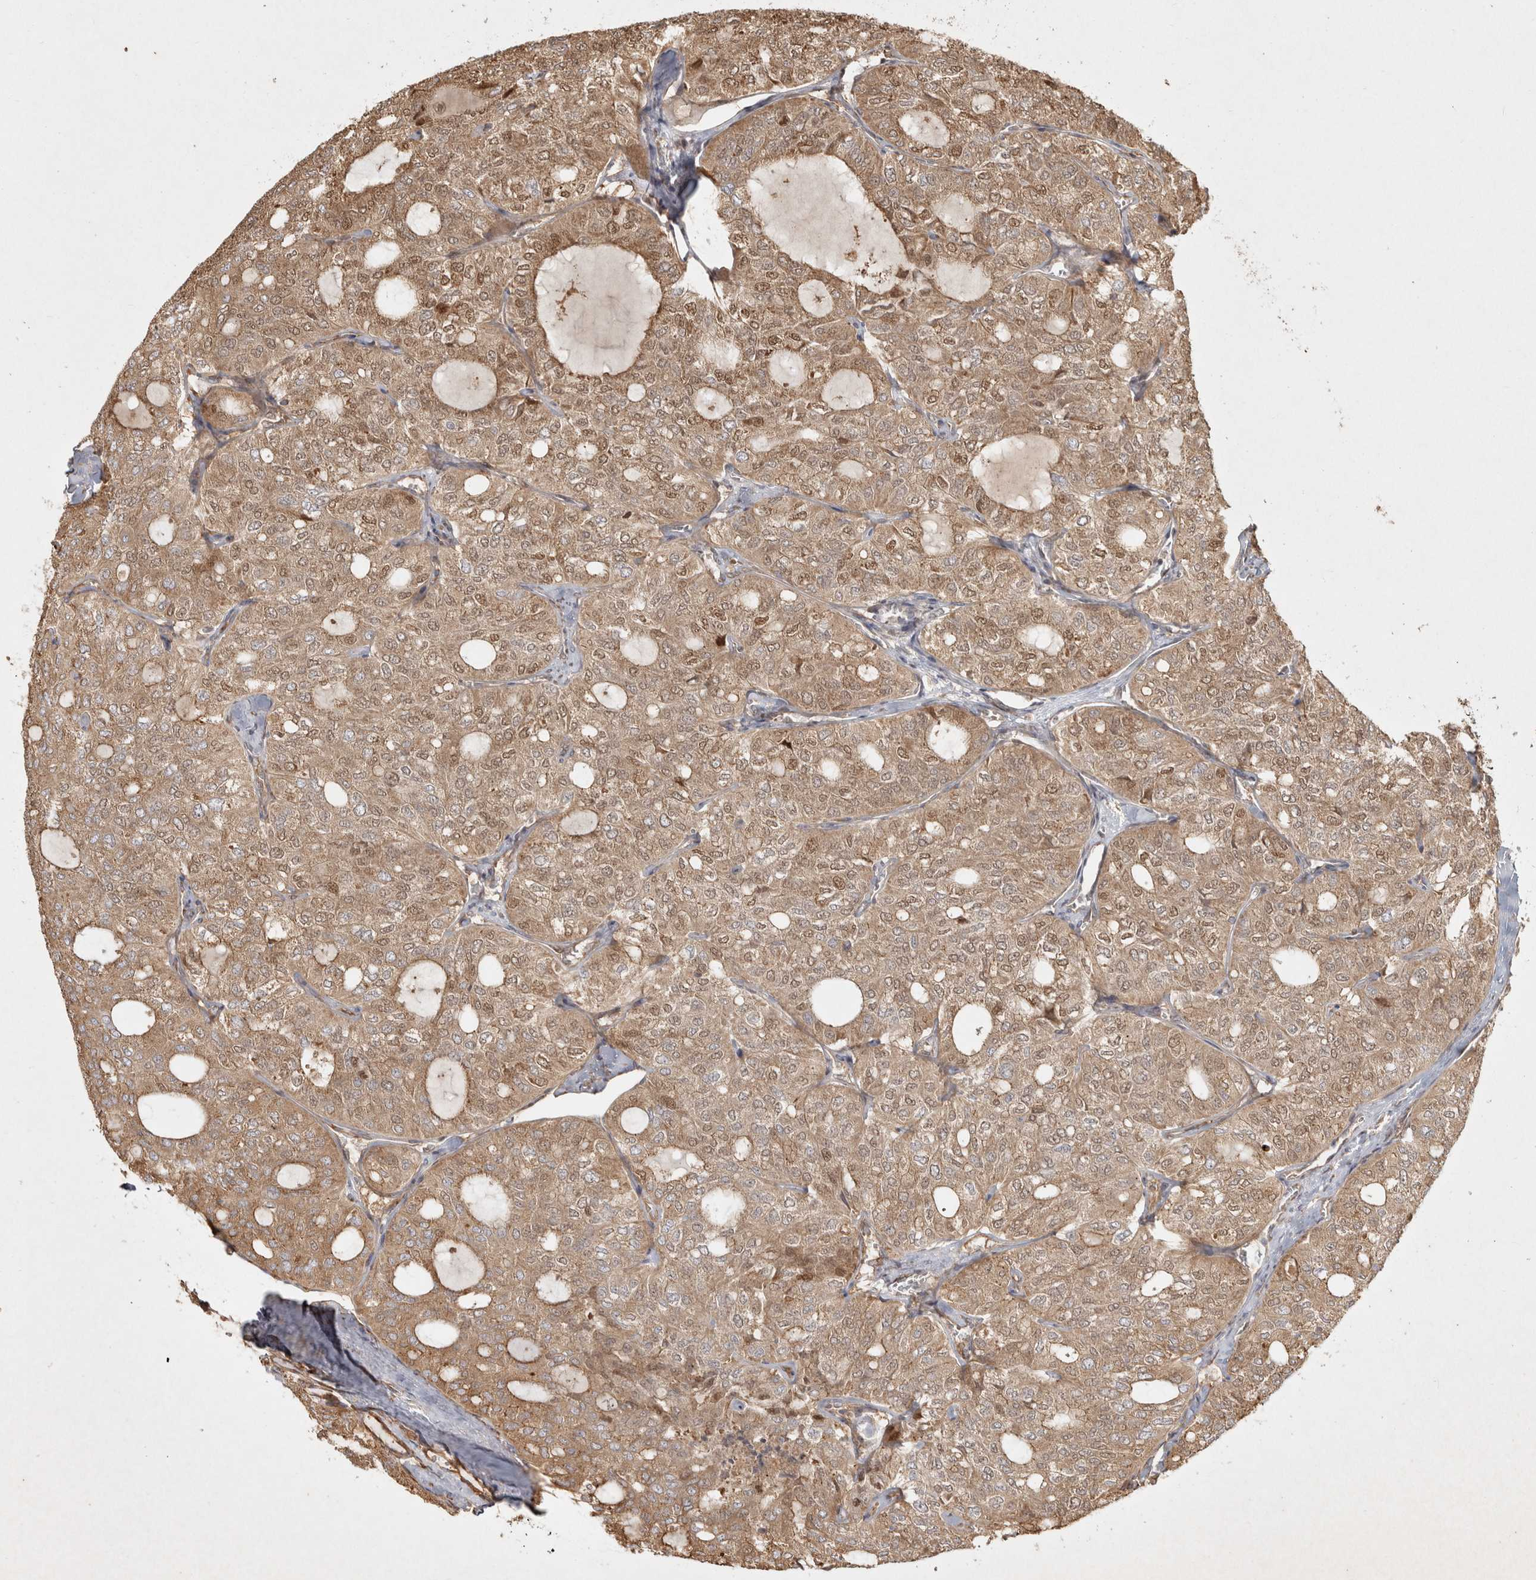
{"staining": {"intensity": "weak", "quantity": ">75%", "location": "cytoplasmic/membranous,nuclear"}, "tissue": "thyroid cancer", "cell_type": "Tumor cells", "image_type": "cancer", "snomed": [{"axis": "morphology", "description": "Follicular adenoma carcinoma, NOS"}, {"axis": "topography", "description": "Thyroid gland"}], "caption": "IHC photomicrograph of neoplastic tissue: thyroid follicular adenoma carcinoma stained using IHC reveals low levels of weak protein expression localized specifically in the cytoplasmic/membranous and nuclear of tumor cells, appearing as a cytoplasmic/membranous and nuclear brown color.", "gene": "CAMSAP2", "patient": {"sex": "male", "age": 75}}